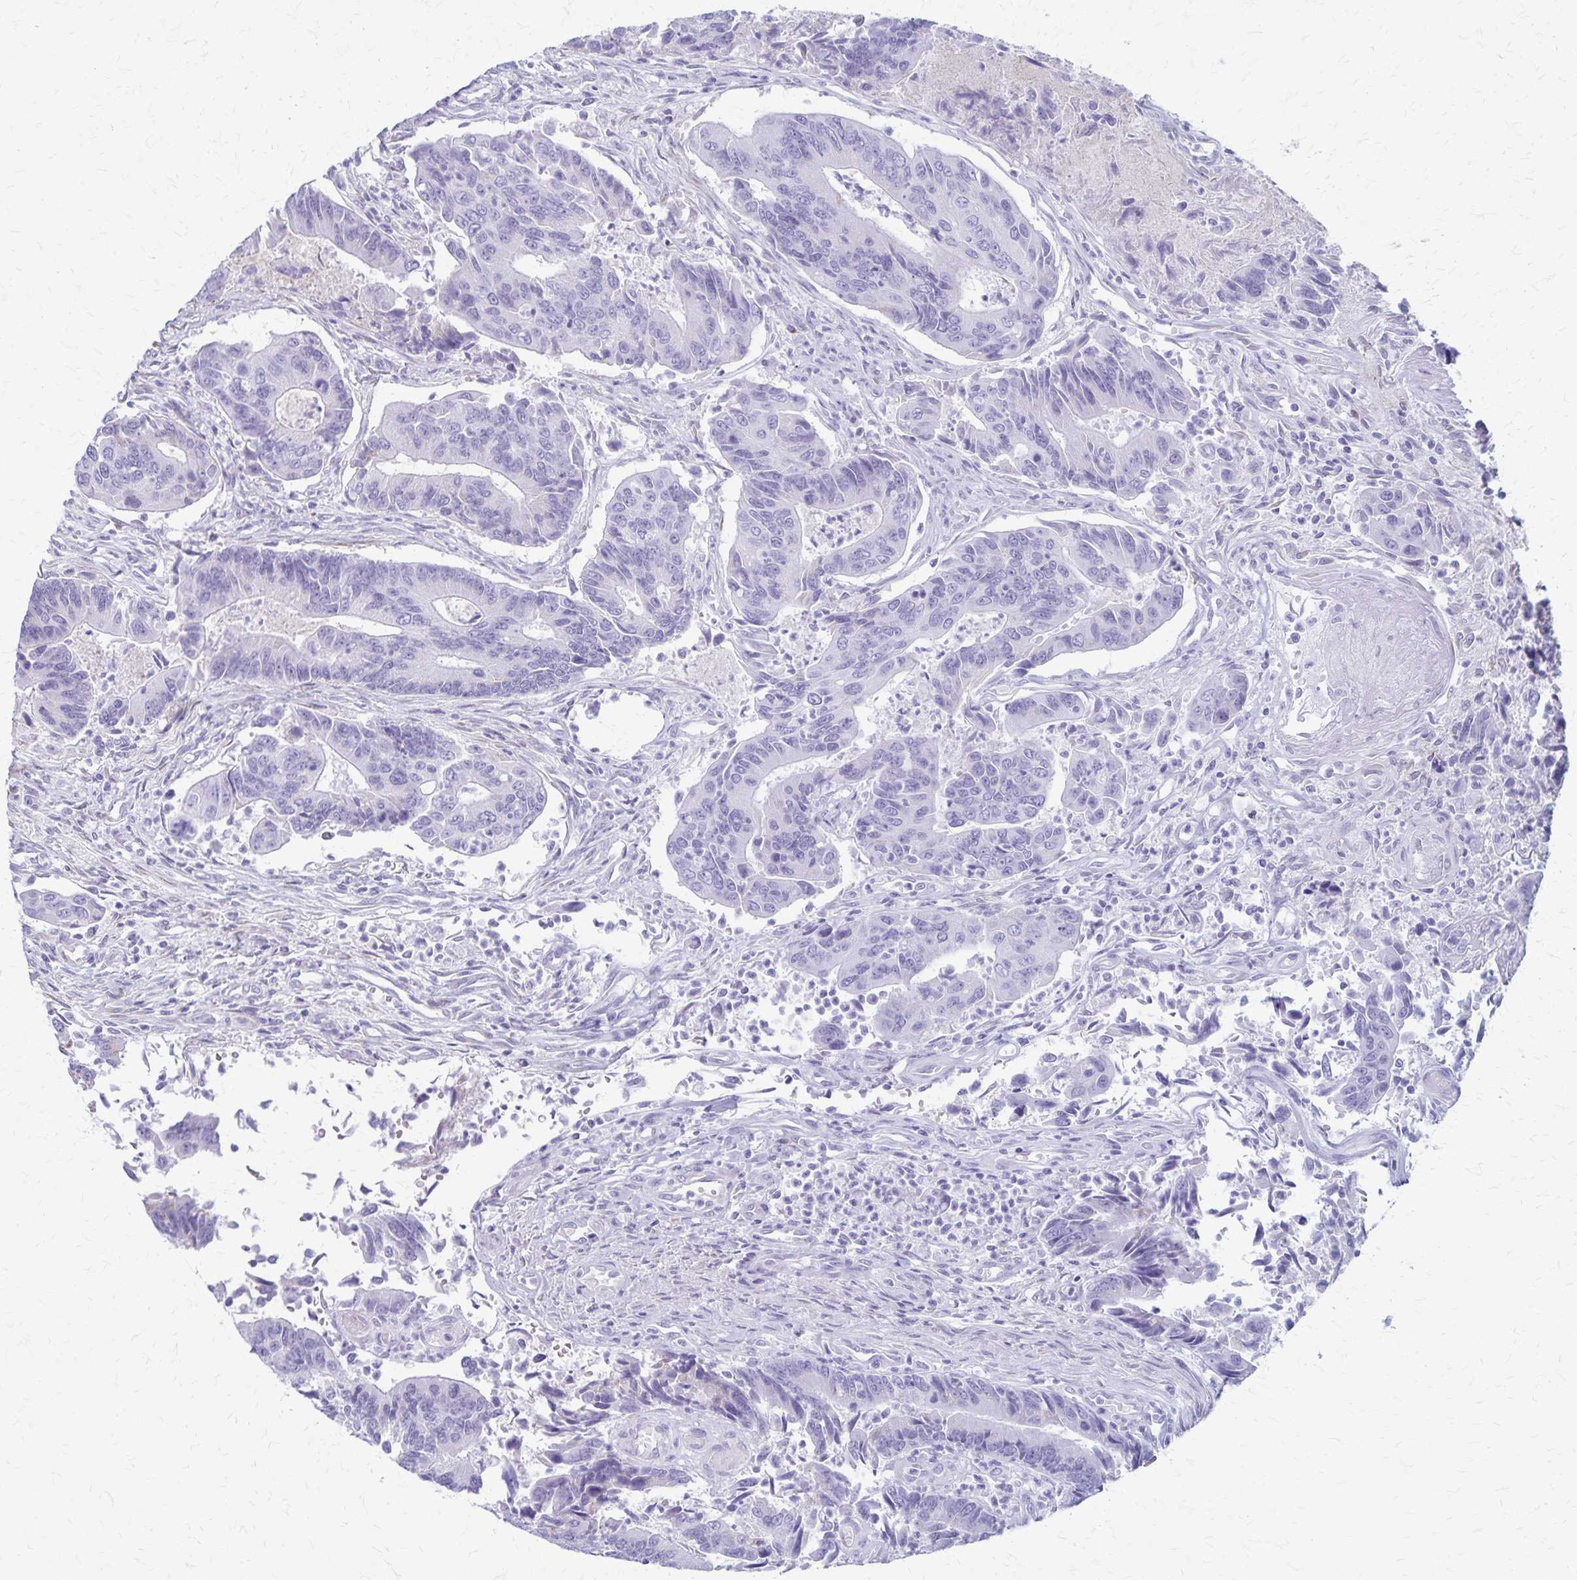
{"staining": {"intensity": "negative", "quantity": "none", "location": "none"}, "tissue": "colorectal cancer", "cell_type": "Tumor cells", "image_type": "cancer", "snomed": [{"axis": "morphology", "description": "Adenocarcinoma, NOS"}, {"axis": "topography", "description": "Colon"}], "caption": "Immunohistochemical staining of adenocarcinoma (colorectal) reveals no significant positivity in tumor cells.", "gene": "MCFD2", "patient": {"sex": "female", "age": 67}}